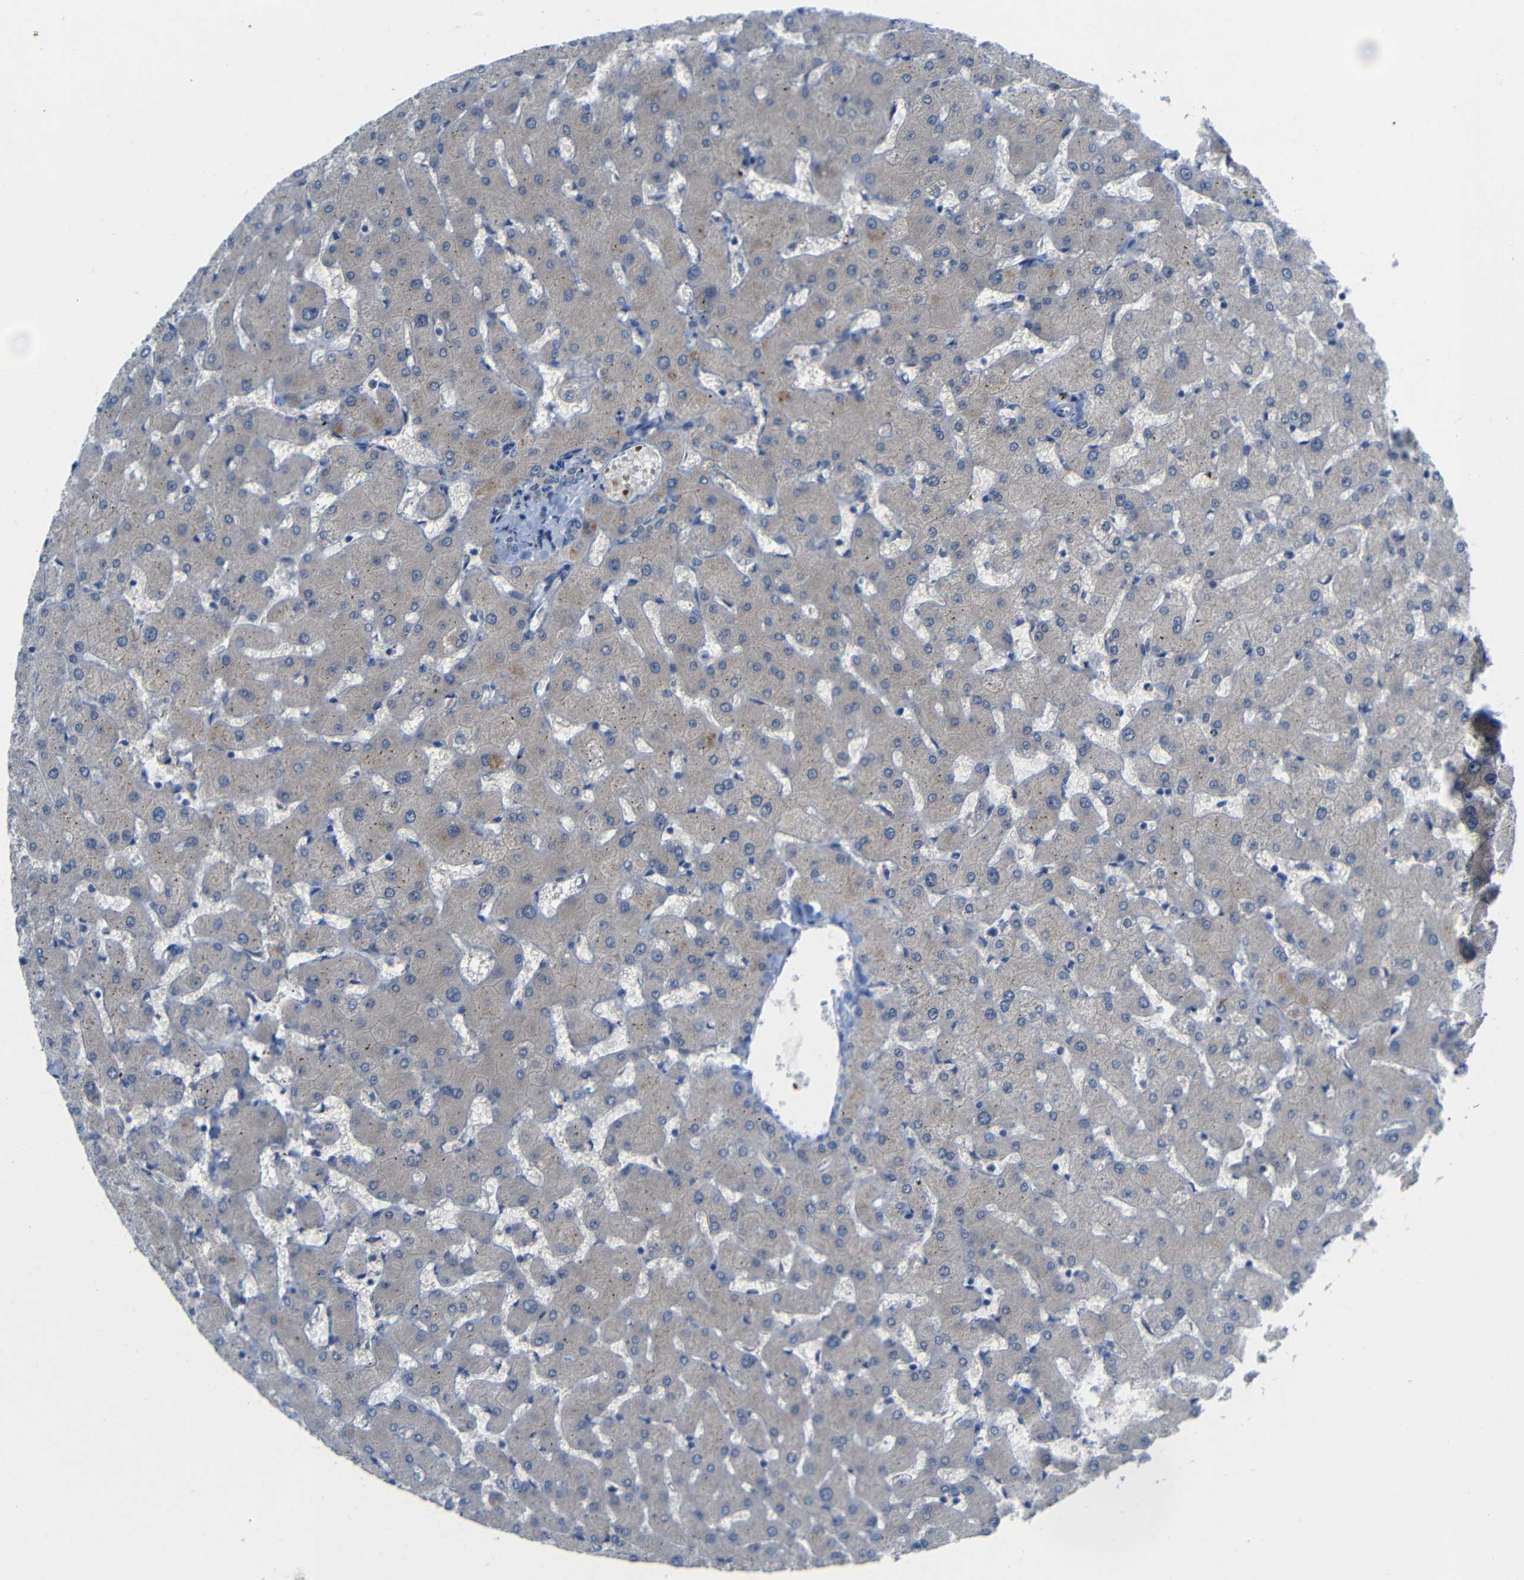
{"staining": {"intensity": "negative", "quantity": "none", "location": "none"}, "tissue": "liver", "cell_type": "Cholangiocytes", "image_type": "normal", "snomed": [{"axis": "morphology", "description": "Normal tissue, NOS"}, {"axis": "topography", "description": "Liver"}], "caption": "This is an immunohistochemistry photomicrograph of benign human liver. There is no positivity in cholangiocytes.", "gene": "TBC1D32", "patient": {"sex": "female", "age": 63}}